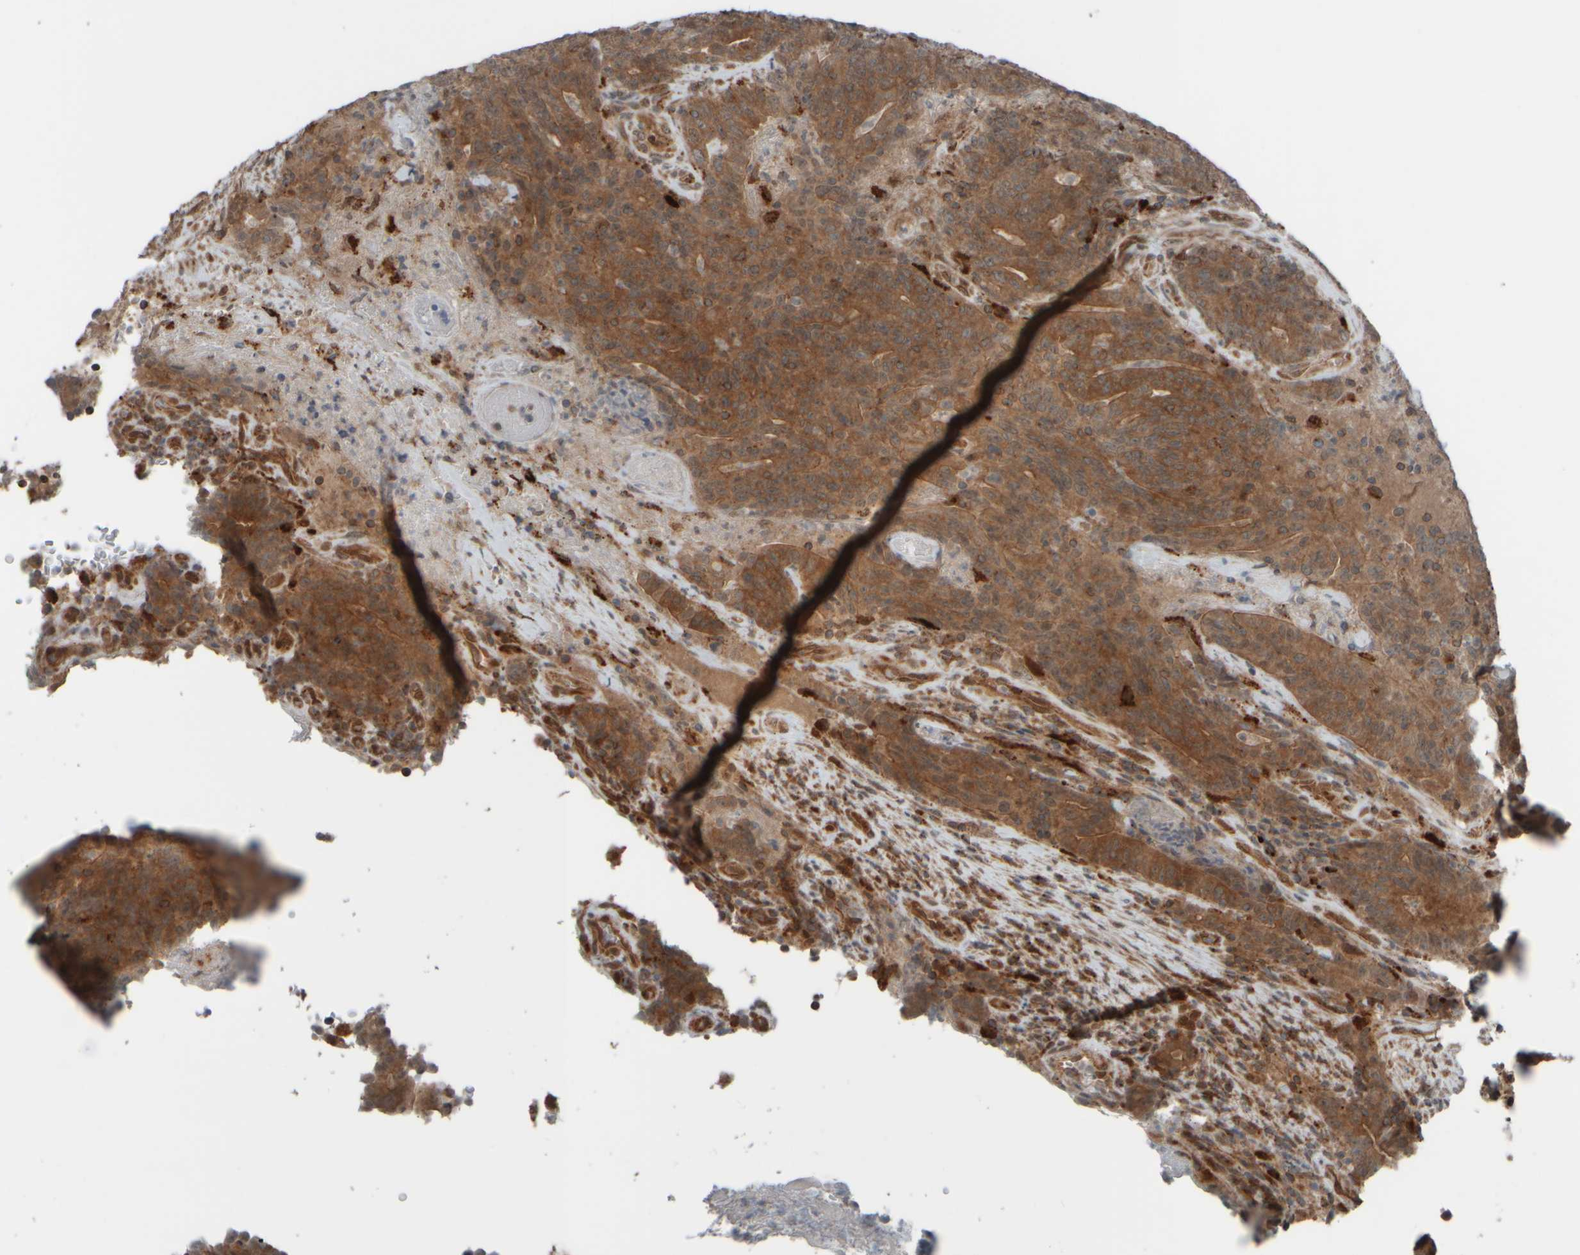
{"staining": {"intensity": "moderate", "quantity": ">75%", "location": "cytoplasmic/membranous"}, "tissue": "colorectal cancer", "cell_type": "Tumor cells", "image_type": "cancer", "snomed": [{"axis": "morphology", "description": "Normal tissue, NOS"}, {"axis": "morphology", "description": "Adenocarcinoma, NOS"}, {"axis": "topography", "description": "Colon"}], "caption": "IHC staining of adenocarcinoma (colorectal), which reveals medium levels of moderate cytoplasmic/membranous staining in about >75% of tumor cells indicating moderate cytoplasmic/membranous protein staining. The staining was performed using DAB (brown) for protein detection and nuclei were counterstained in hematoxylin (blue).", "gene": "GIGYF1", "patient": {"sex": "female", "age": 75}}